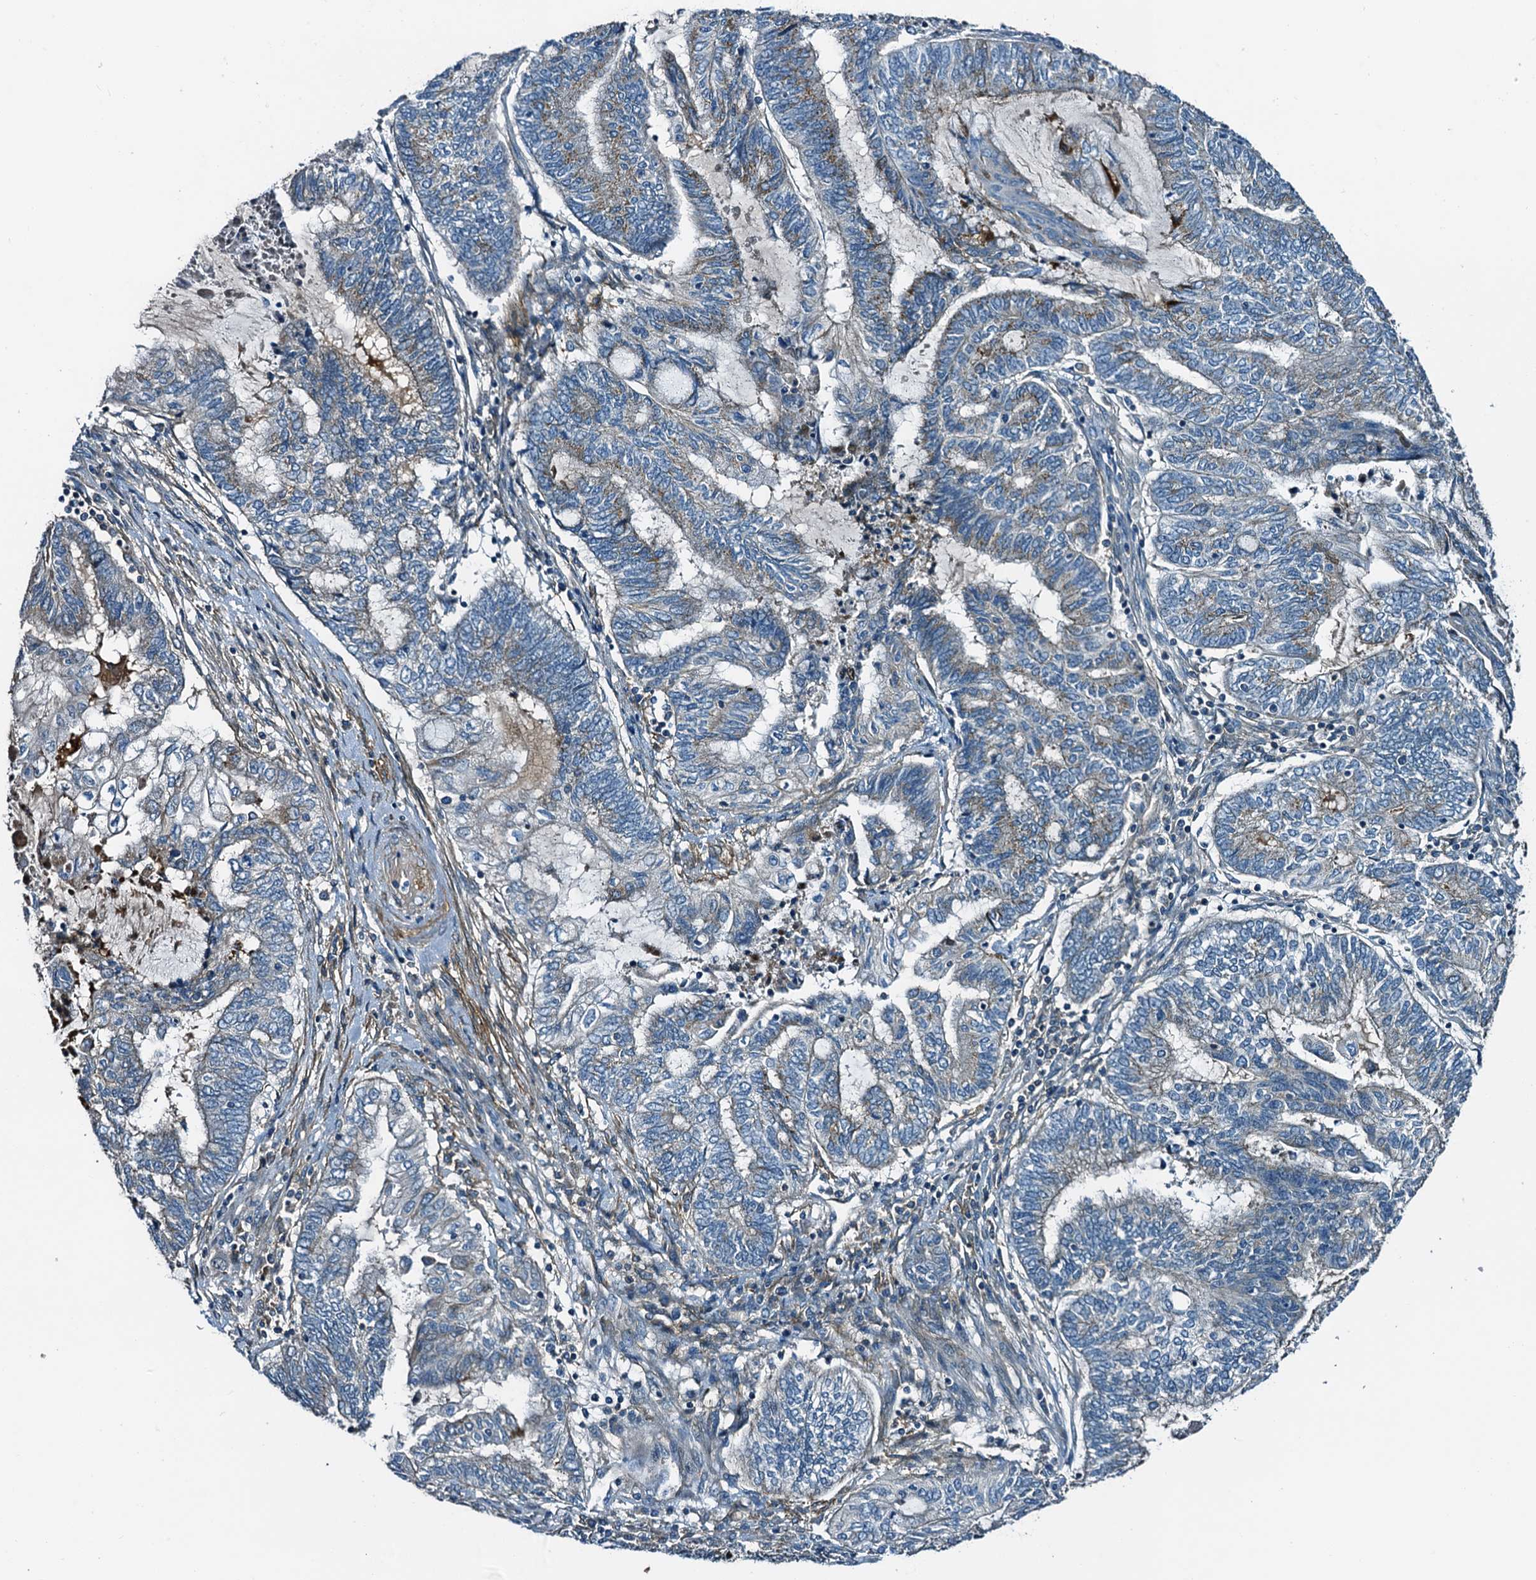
{"staining": {"intensity": "weak", "quantity": "<25%", "location": "cytoplasmic/membranous"}, "tissue": "endometrial cancer", "cell_type": "Tumor cells", "image_type": "cancer", "snomed": [{"axis": "morphology", "description": "Adenocarcinoma, NOS"}, {"axis": "topography", "description": "Uterus"}, {"axis": "topography", "description": "Endometrium"}], "caption": "This is a image of IHC staining of adenocarcinoma (endometrial), which shows no staining in tumor cells. (Brightfield microscopy of DAB (3,3'-diaminobenzidine) immunohistochemistry (IHC) at high magnification).", "gene": "DUOXA1", "patient": {"sex": "female", "age": 70}}